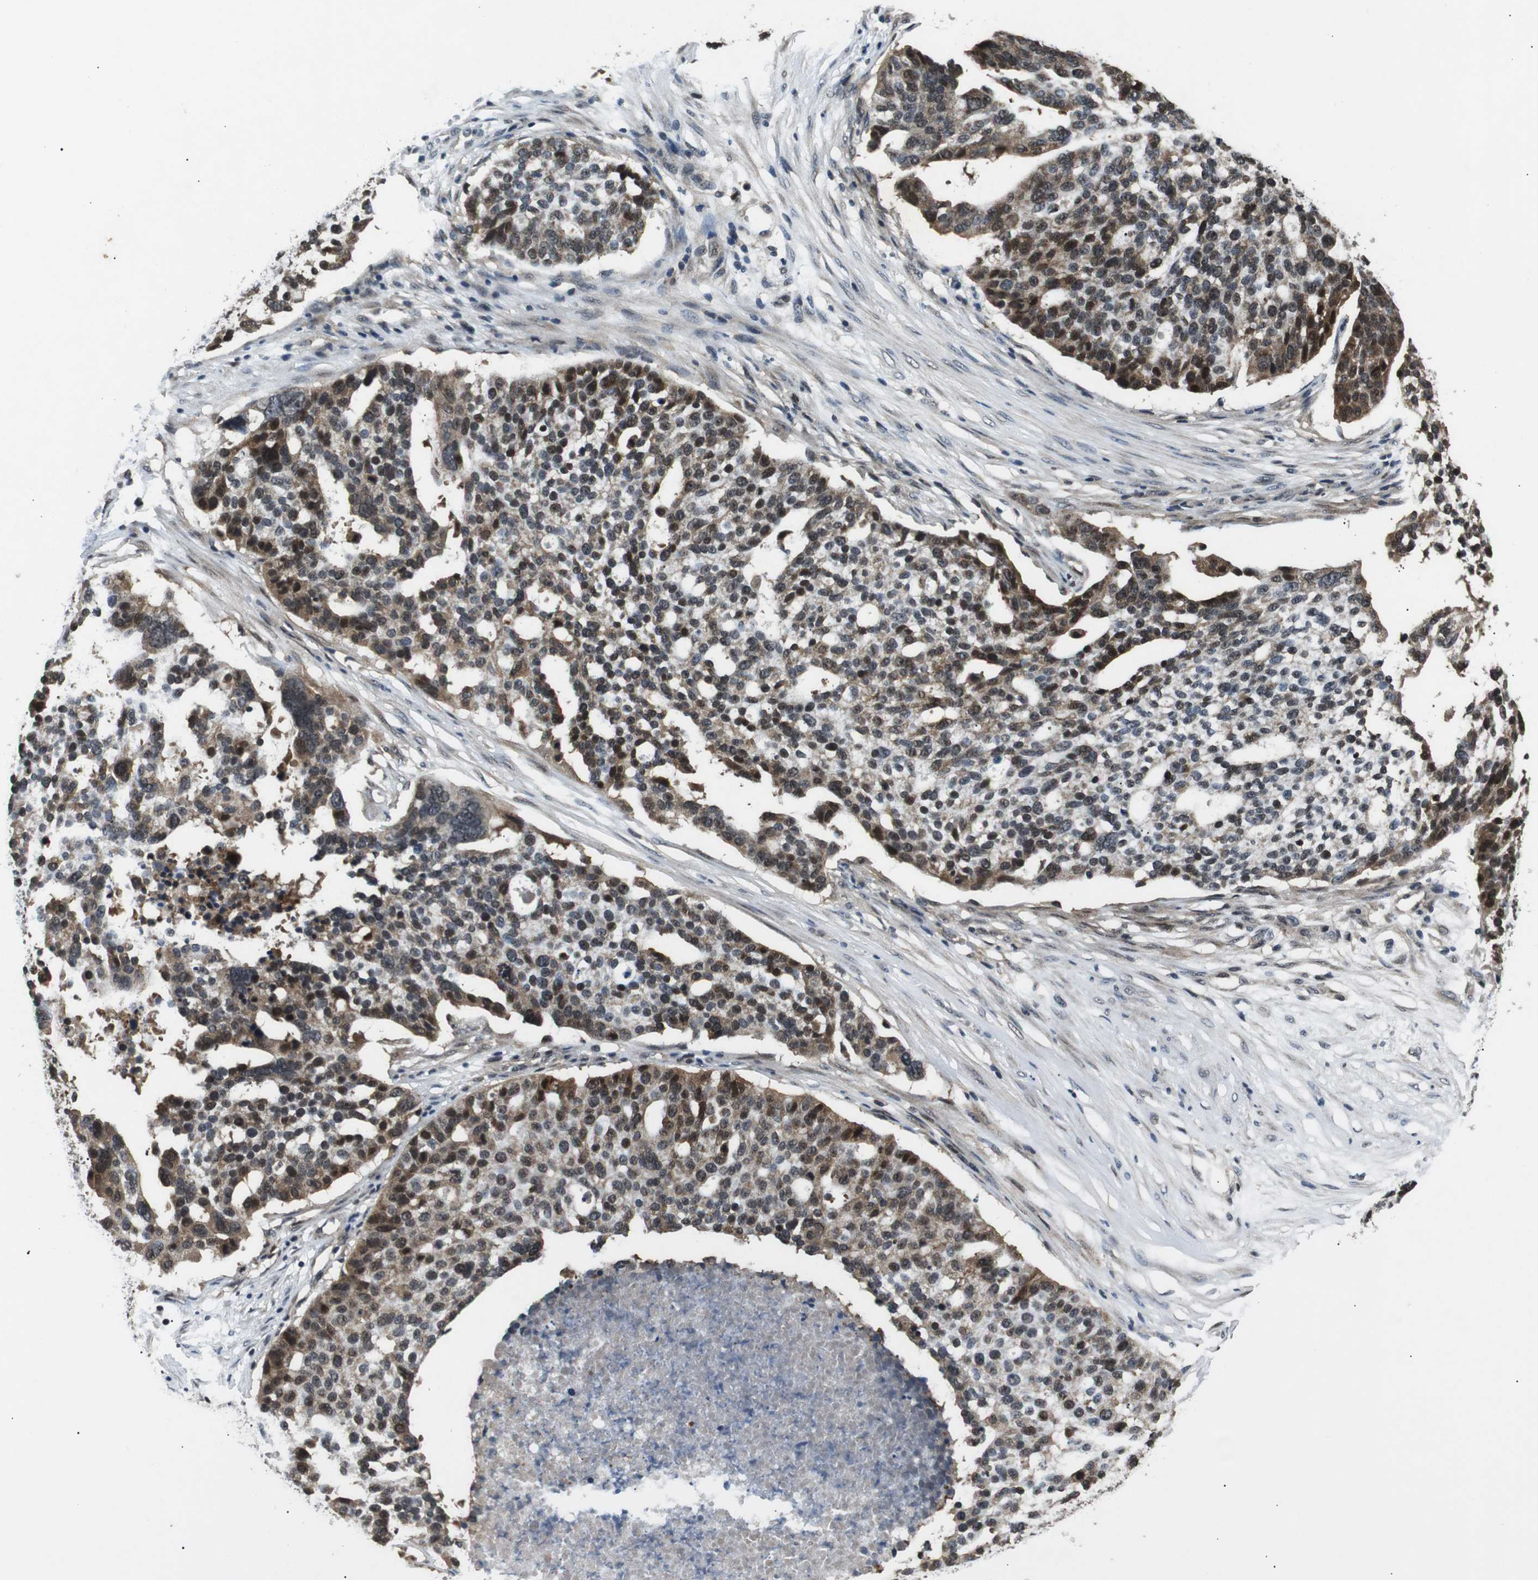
{"staining": {"intensity": "strong", "quantity": "25%-75%", "location": "cytoplasmic/membranous,nuclear"}, "tissue": "ovarian cancer", "cell_type": "Tumor cells", "image_type": "cancer", "snomed": [{"axis": "morphology", "description": "Cystadenocarcinoma, serous, NOS"}, {"axis": "topography", "description": "Ovary"}], "caption": "Ovarian cancer (serous cystadenocarcinoma) tissue reveals strong cytoplasmic/membranous and nuclear positivity in approximately 25%-75% of tumor cells", "gene": "SKP1", "patient": {"sex": "female", "age": 59}}